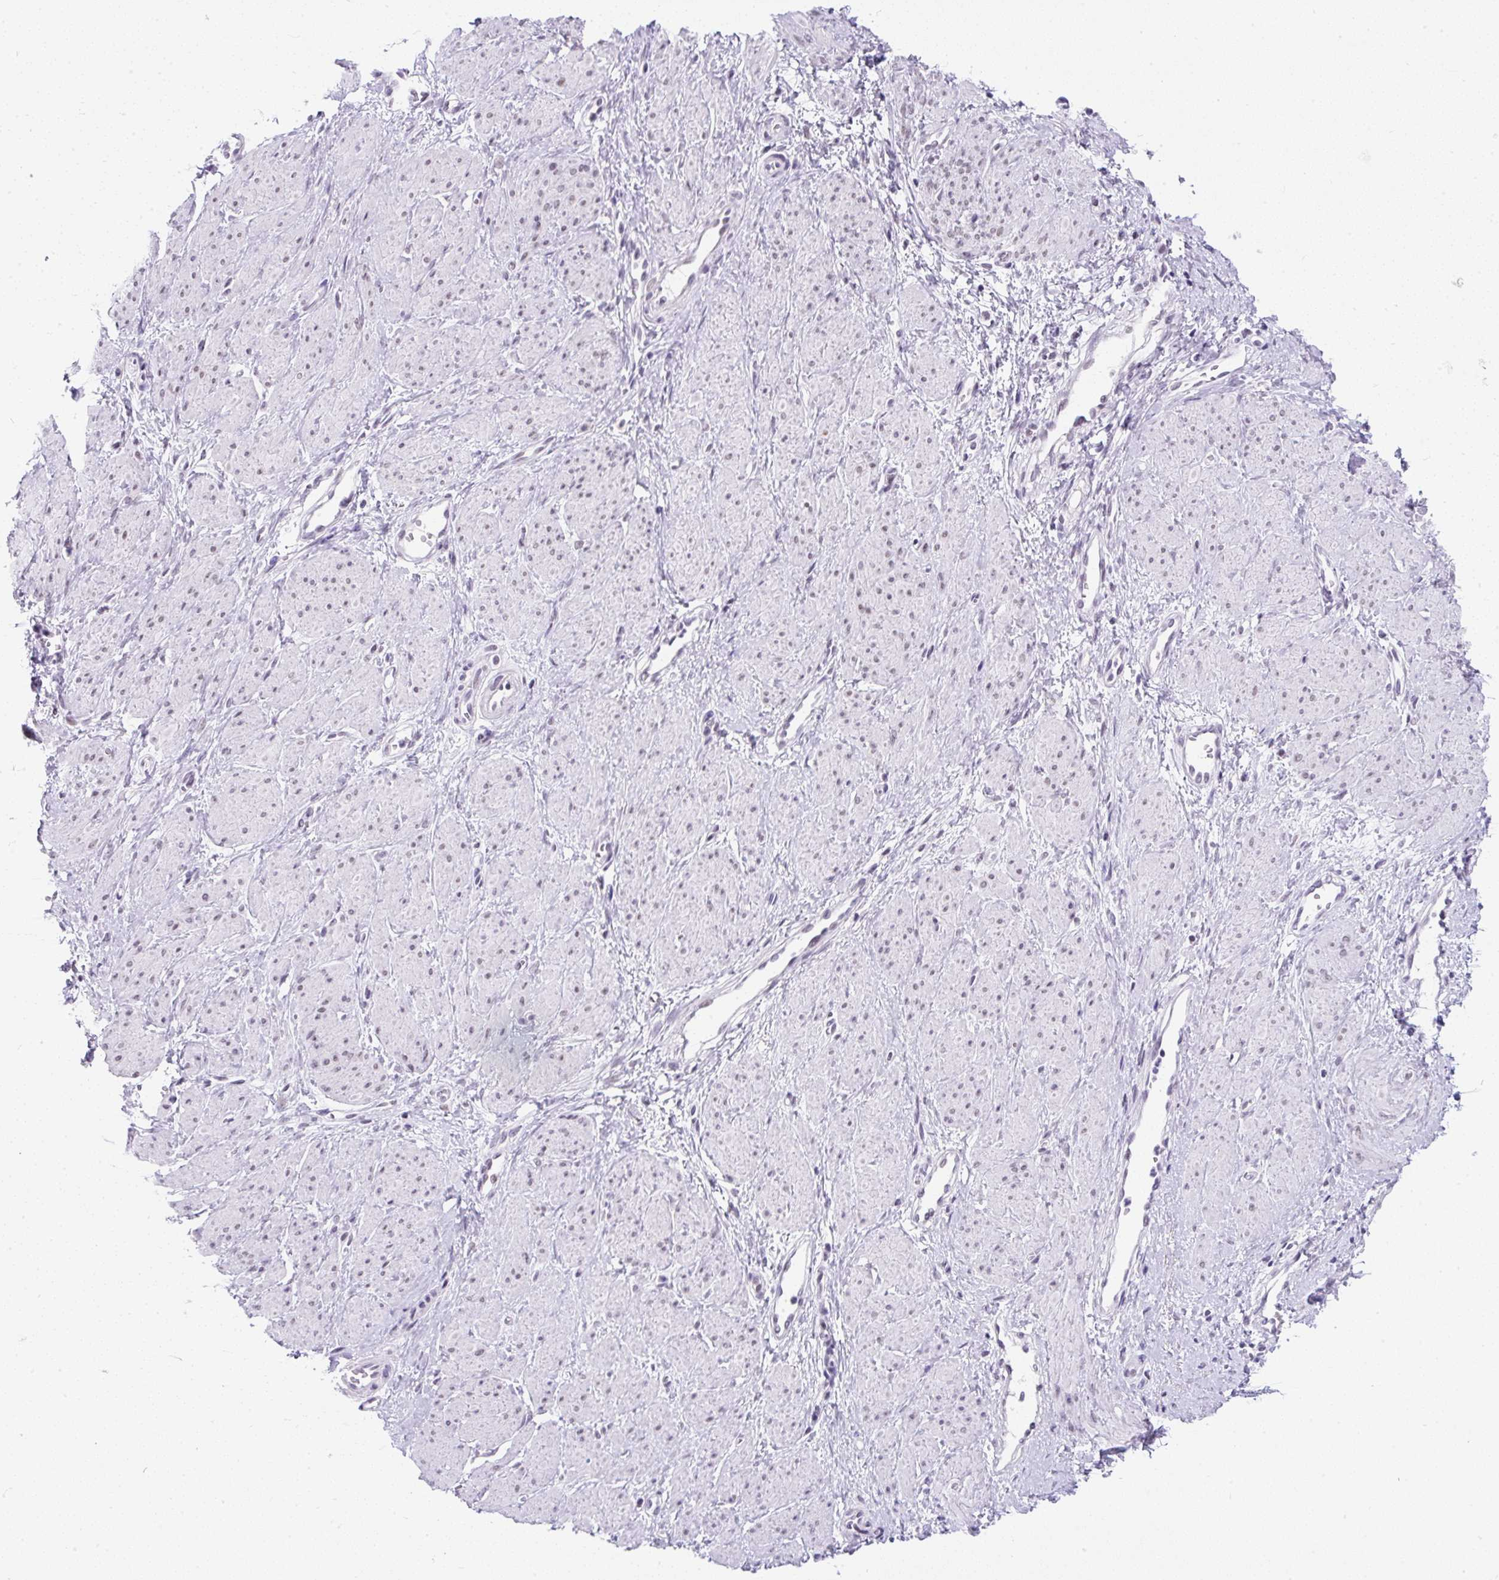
{"staining": {"intensity": "negative", "quantity": "none", "location": "none"}, "tissue": "smooth muscle", "cell_type": "Smooth muscle cells", "image_type": "normal", "snomed": [{"axis": "morphology", "description": "Normal tissue, NOS"}, {"axis": "topography", "description": "Smooth muscle"}, {"axis": "topography", "description": "Uterus"}], "caption": "This micrograph is of benign smooth muscle stained with IHC to label a protein in brown with the nuclei are counter-stained blue. There is no staining in smooth muscle cells. (Brightfield microscopy of DAB immunohistochemistry at high magnification).", "gene": "PLCXD2", "patient": {"sex": "female", "age": 39}}